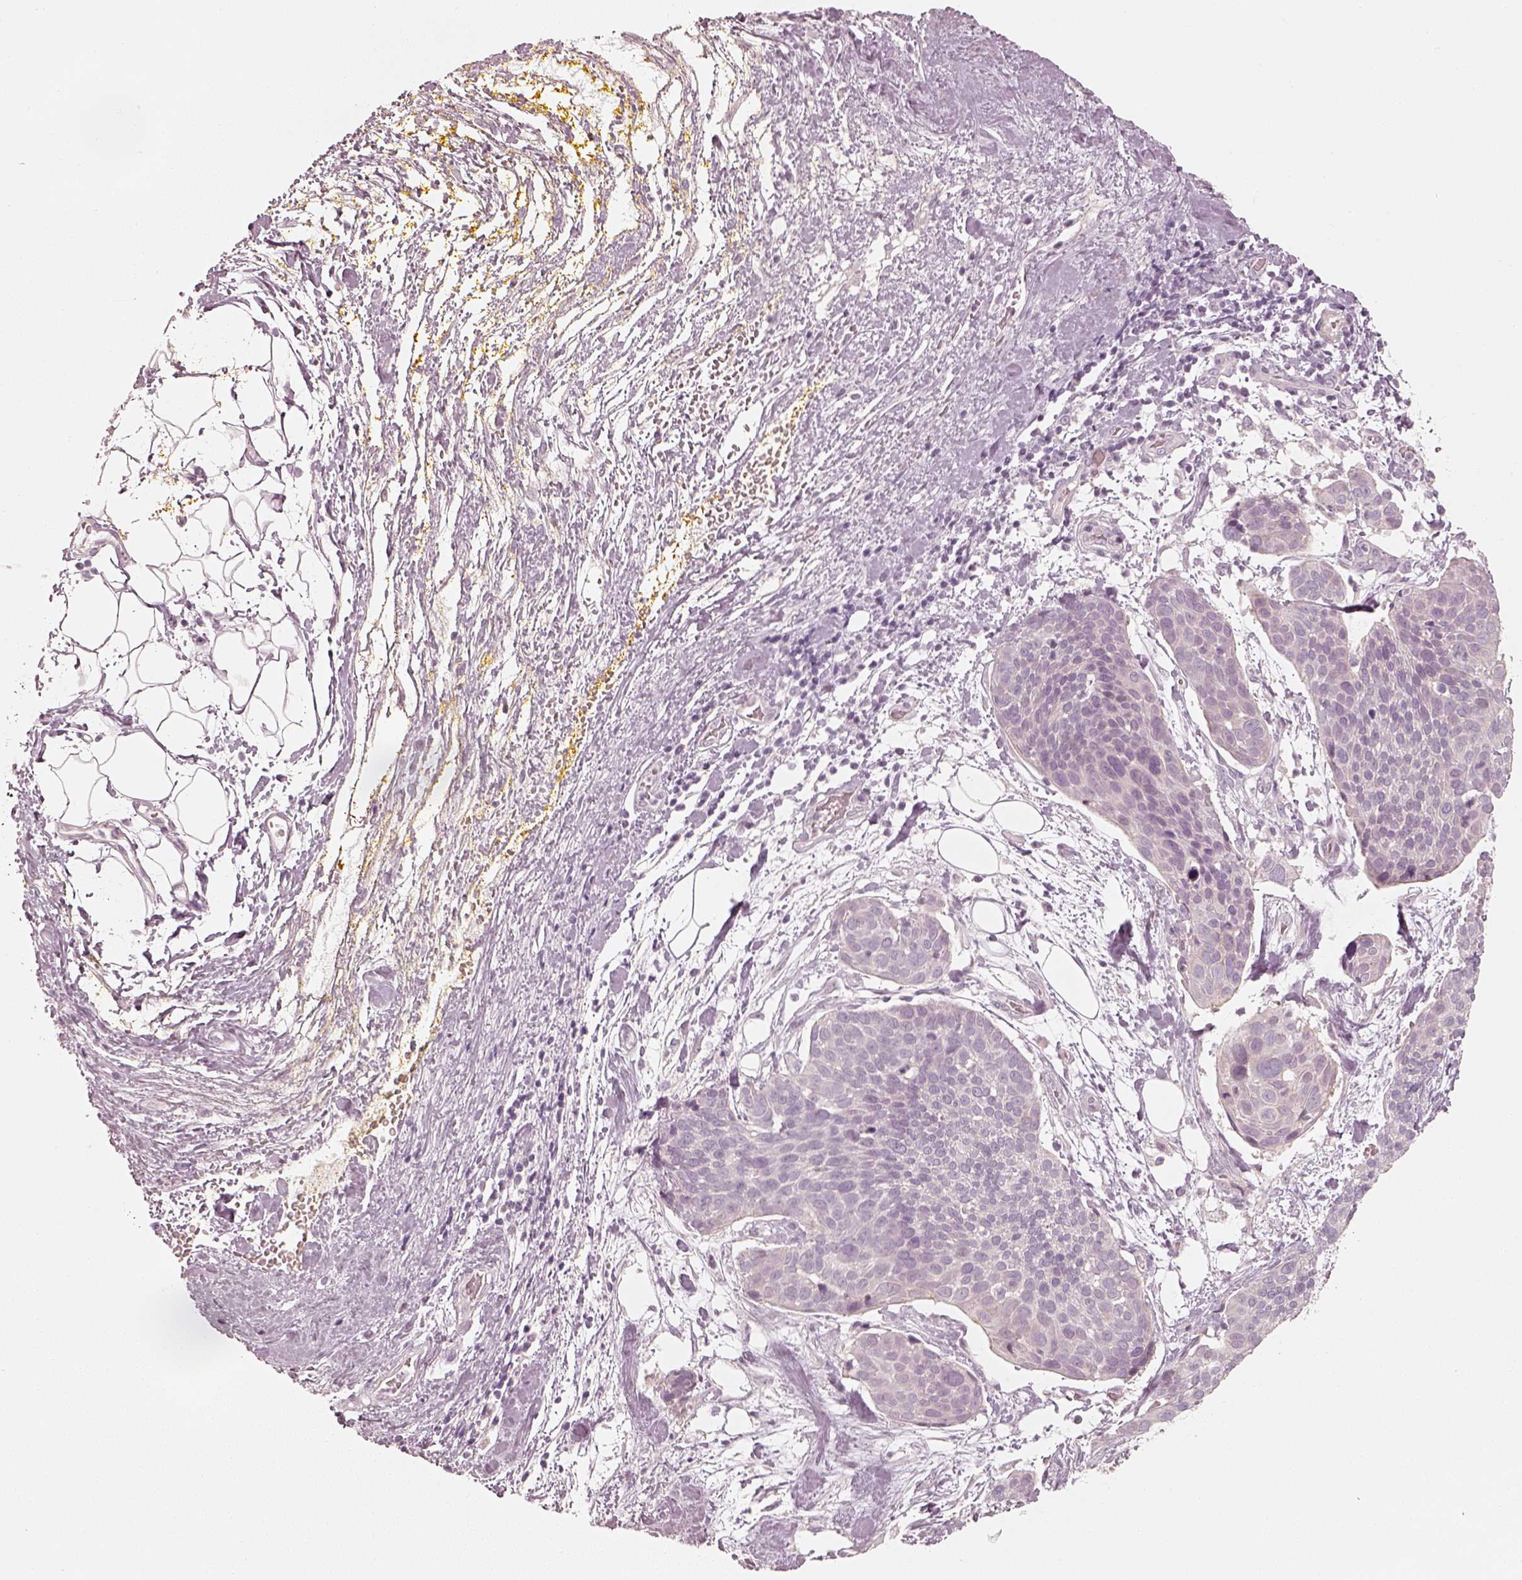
{"staining": {"intensity": "negative", "quantity": "none", "location": "none"}, "tissue": "cervical cancer", "cell_type": "Tumor cells", "image_type": "cancer", "snomed": [{"axis": "morphology", "description": "Squamous cell carcinoma, NOS"}, {"axis": "topography", "description": "Cervix"}], "caption": "IHC of cervical cancer (squamous cell carcinoma) demonstrates no expression in tumor cells.", "gene": "SPATA24", "patient": {"sex": "female", "age": 39}}